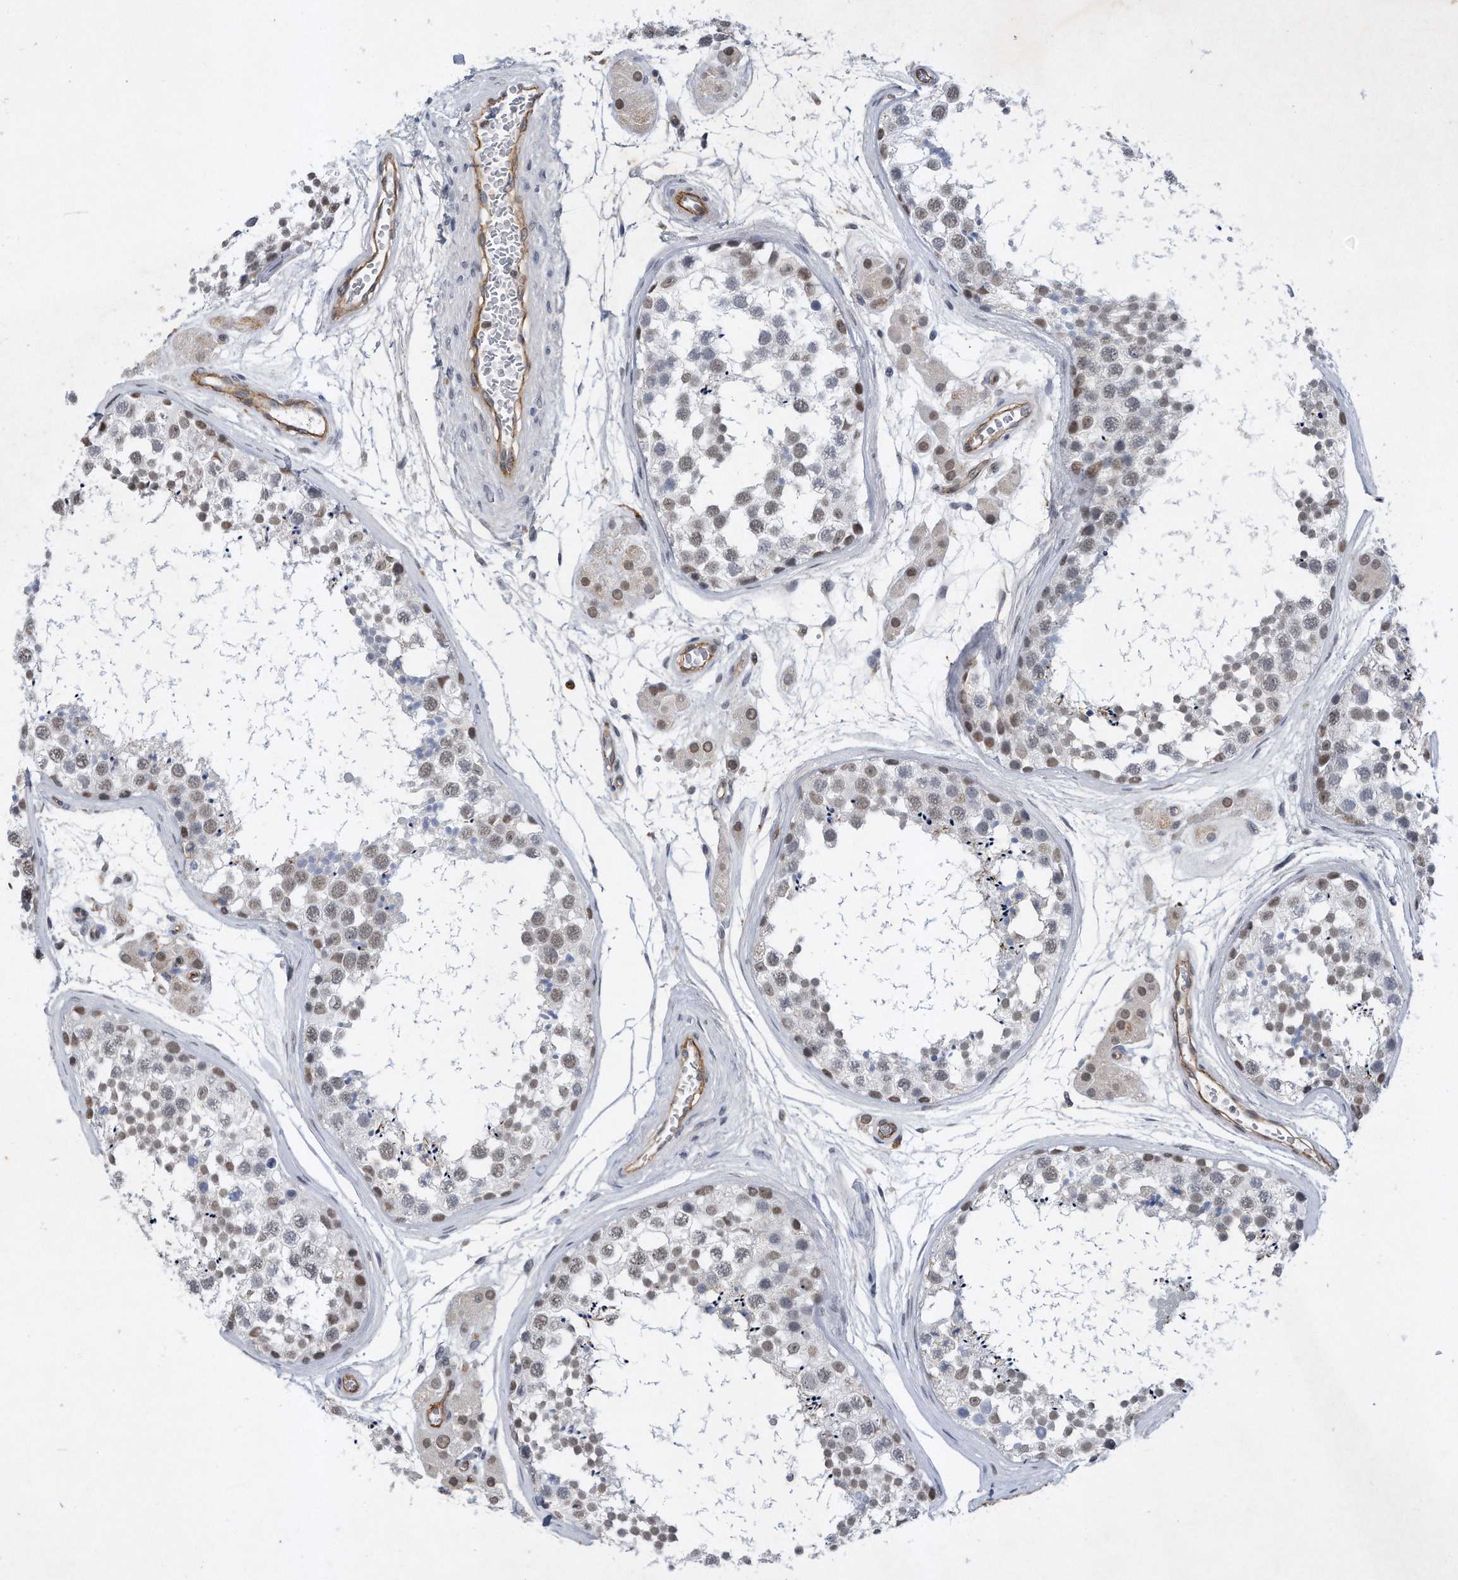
{"staining": {"intensity": "weak", "quantity": "<25%", "location": "nuclear"}, "tissue": "testis", "cell_type": "Cells in seminiferous ducts", "image_type": "normal", "snomed": [{"axis": "morphology", "description": "Normal tissue, NOS"}, {"axis": "topography", "description": "Testis"}], "caption": "Human testis stained for a protein using immunohistochemistry demonstrates no expression in cells in seminiferous ducts.", "gene": "TP53INP1", "patient": {"sex": "male", "age": 56}}